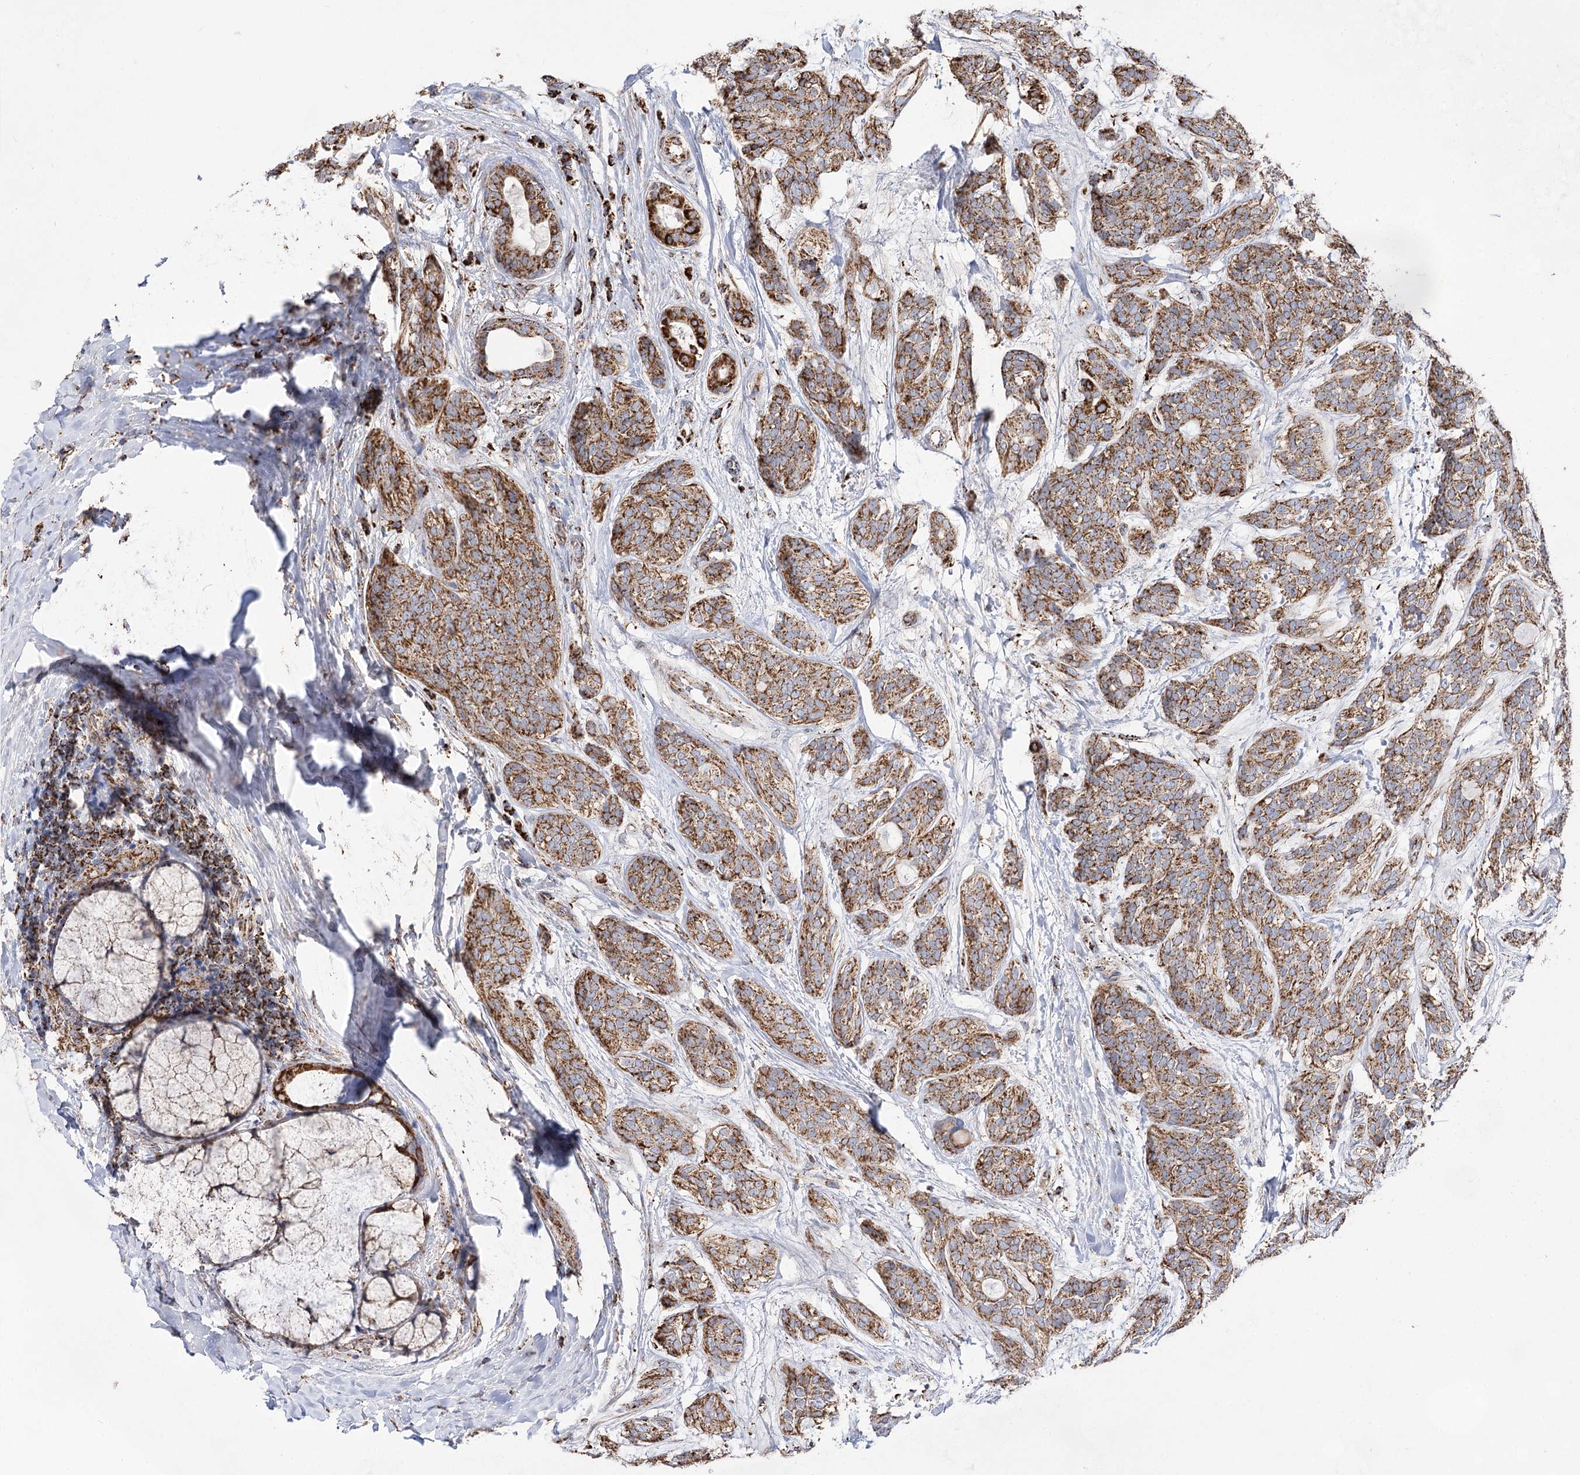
{"staining": {"intensity": "moderate", "quantity": ">75%", "location": "cytoplasmic/membranous"}, "tissue": "head and neck cancer", "cell_type": "Tumor cells", "image_type": "cancer", "snomed": [{"axis": "morphology", "description": "Adenocarcinoma, NOS"}, {"axis": "topography", "description": "Head-Neck"}], "caption": "DAB immunohistochemical staining of human head and neck adenocarcinoma demonstrates moderate cytoplasmic/membranous protein expression in approximately >75% of tumor cells.", "gene": "NADK2", "patient": {"sex": "male", "age": 66}}